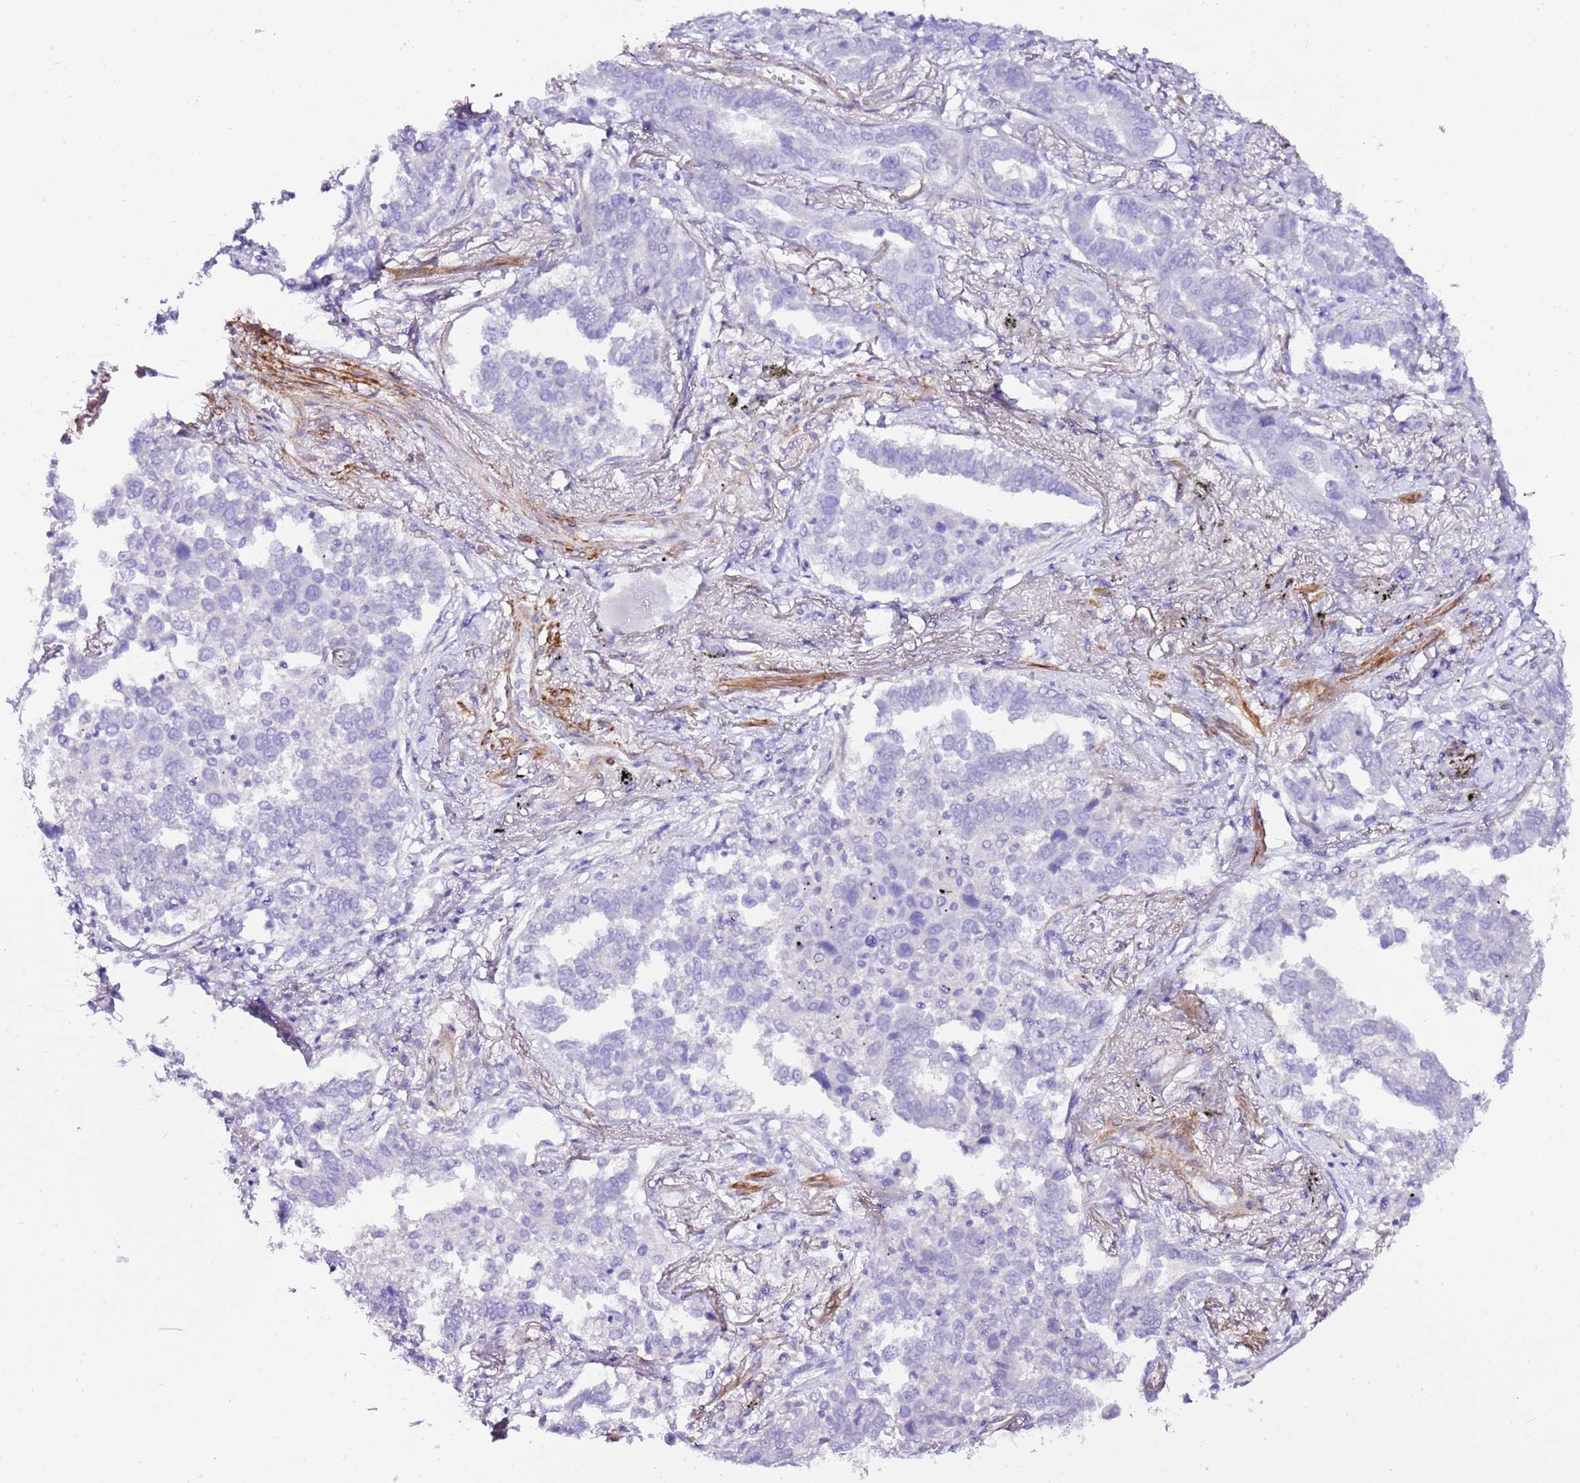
{"staining": {"intensity": "negative", "quantity": "none", "location": "none"}, "tissue": "lung cancer", "cell_type": "Tumor cells", "image_type": "cancer", "snomed": [{"axis": "morphology", "description": "Adenocarcinoma, NOS"}, {"axis": "topography", "description": "Lung"}], "caption": "The immunohistochemistry (IHC) micrograph has no significant staining in tumor cells of lung cancer (adenocarcinoma) tissue. Brightfield microscopy of IHC stained with DAB (3,3'-diaminobenzidine) (brown) and hematoxylin (blue), captured at high magnification.", "gene": "ART5", "patient": {"sex": "male", "age": 67}}